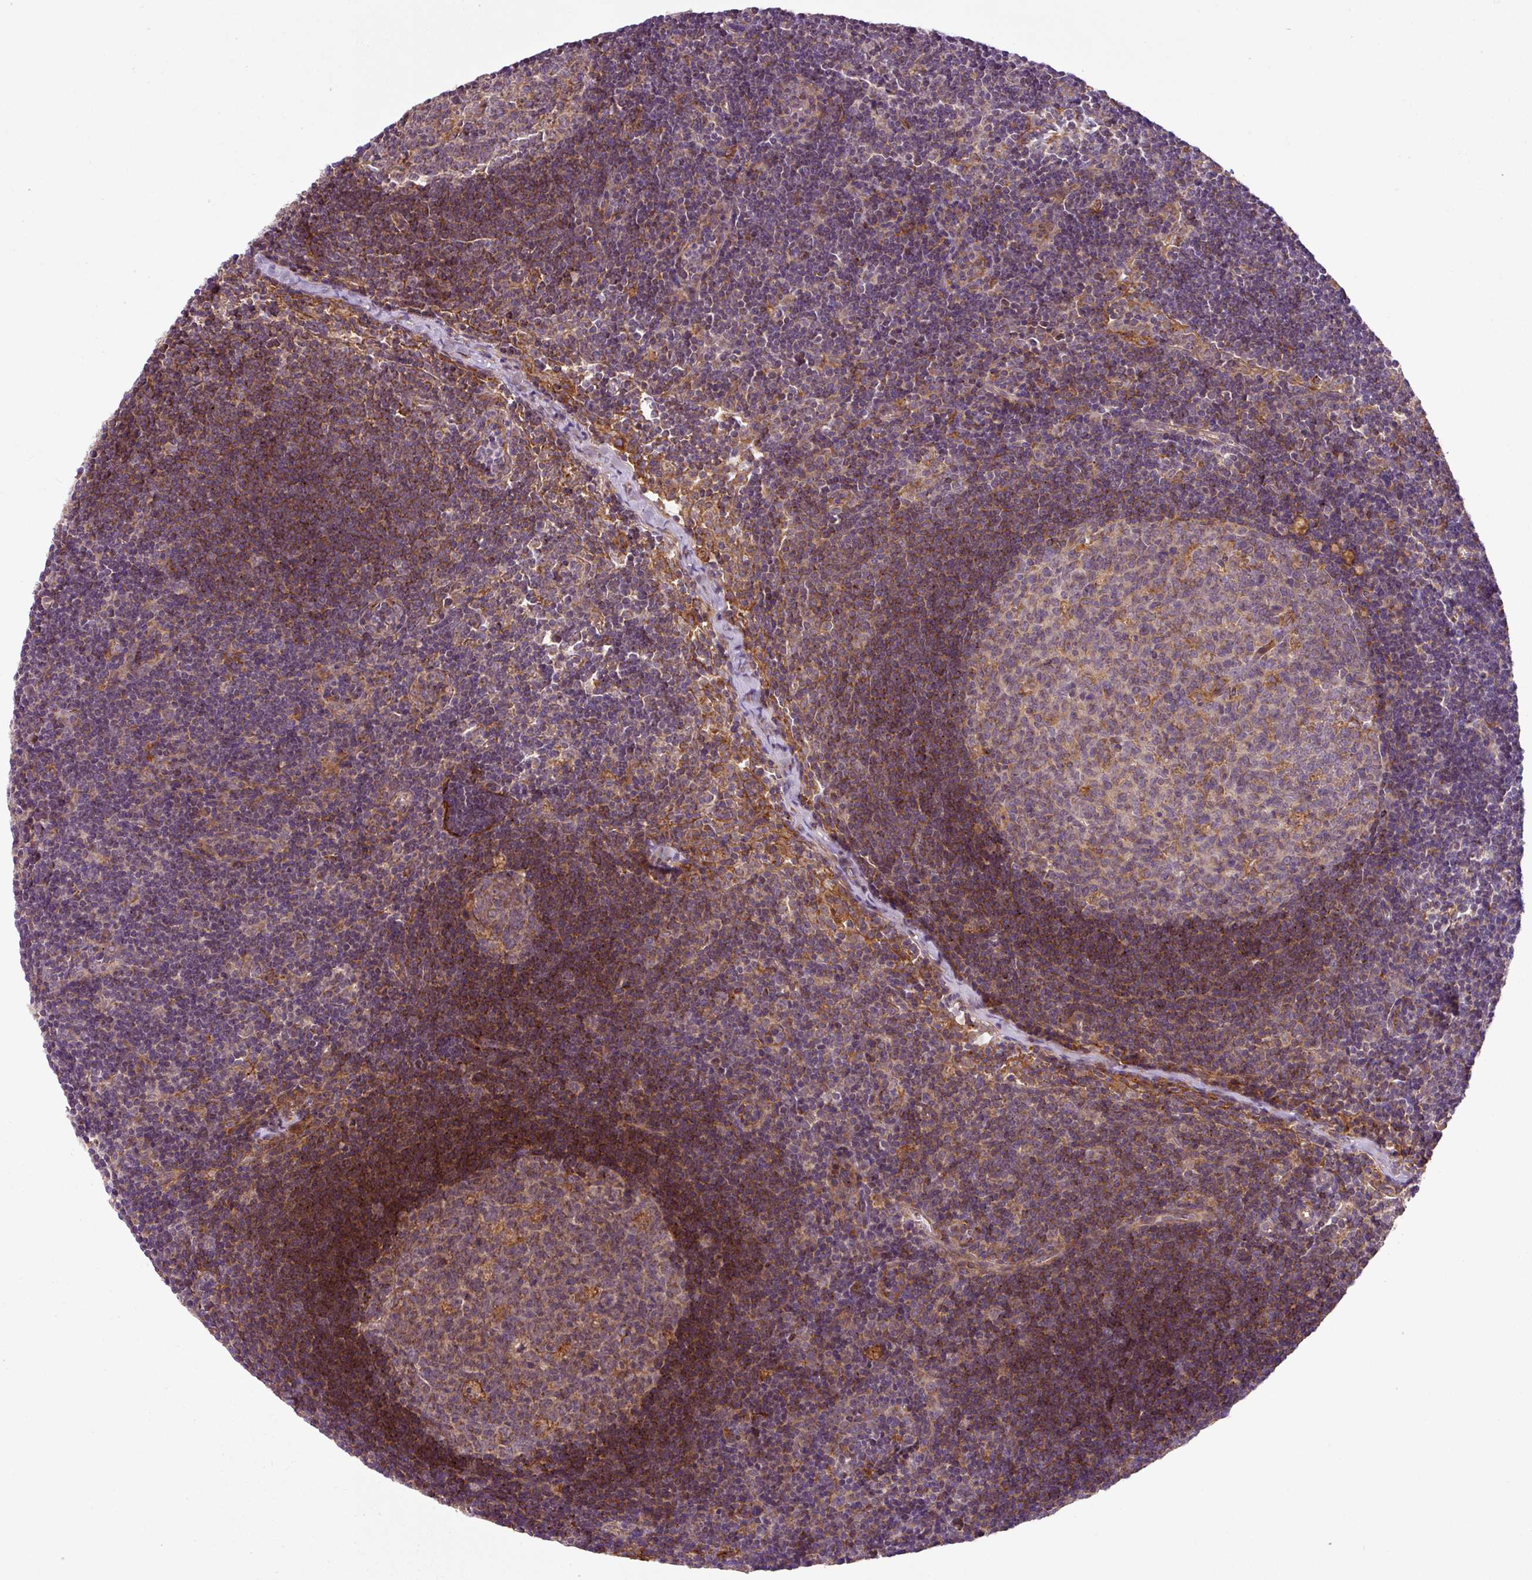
{"staining": {"intensity": "moderate", "quantity": "<25%", "location": "cytoplasmic/membranous"}, "tissue": "lymph node", "cell_type": "Germinal center cells", "image_type": "normal", "snomed": [{"axis": "morphology", "description": "Normal tissue, NOS"}, {"axis": "topography", "description": "Lymph node"}], "caption": "High-magnification brightfield microscopy of normal lymph node stained with DAB (3,3'-diaminobenzidine) (brown) and counterstained with hematoxylin (blue). germinal center cells exhibit moderate cytoplasmic/membranous expression is appreciated in approximately<25% of cells.", "gene": "ZNF513", "patient": {"sex": "female", "age": 29}}